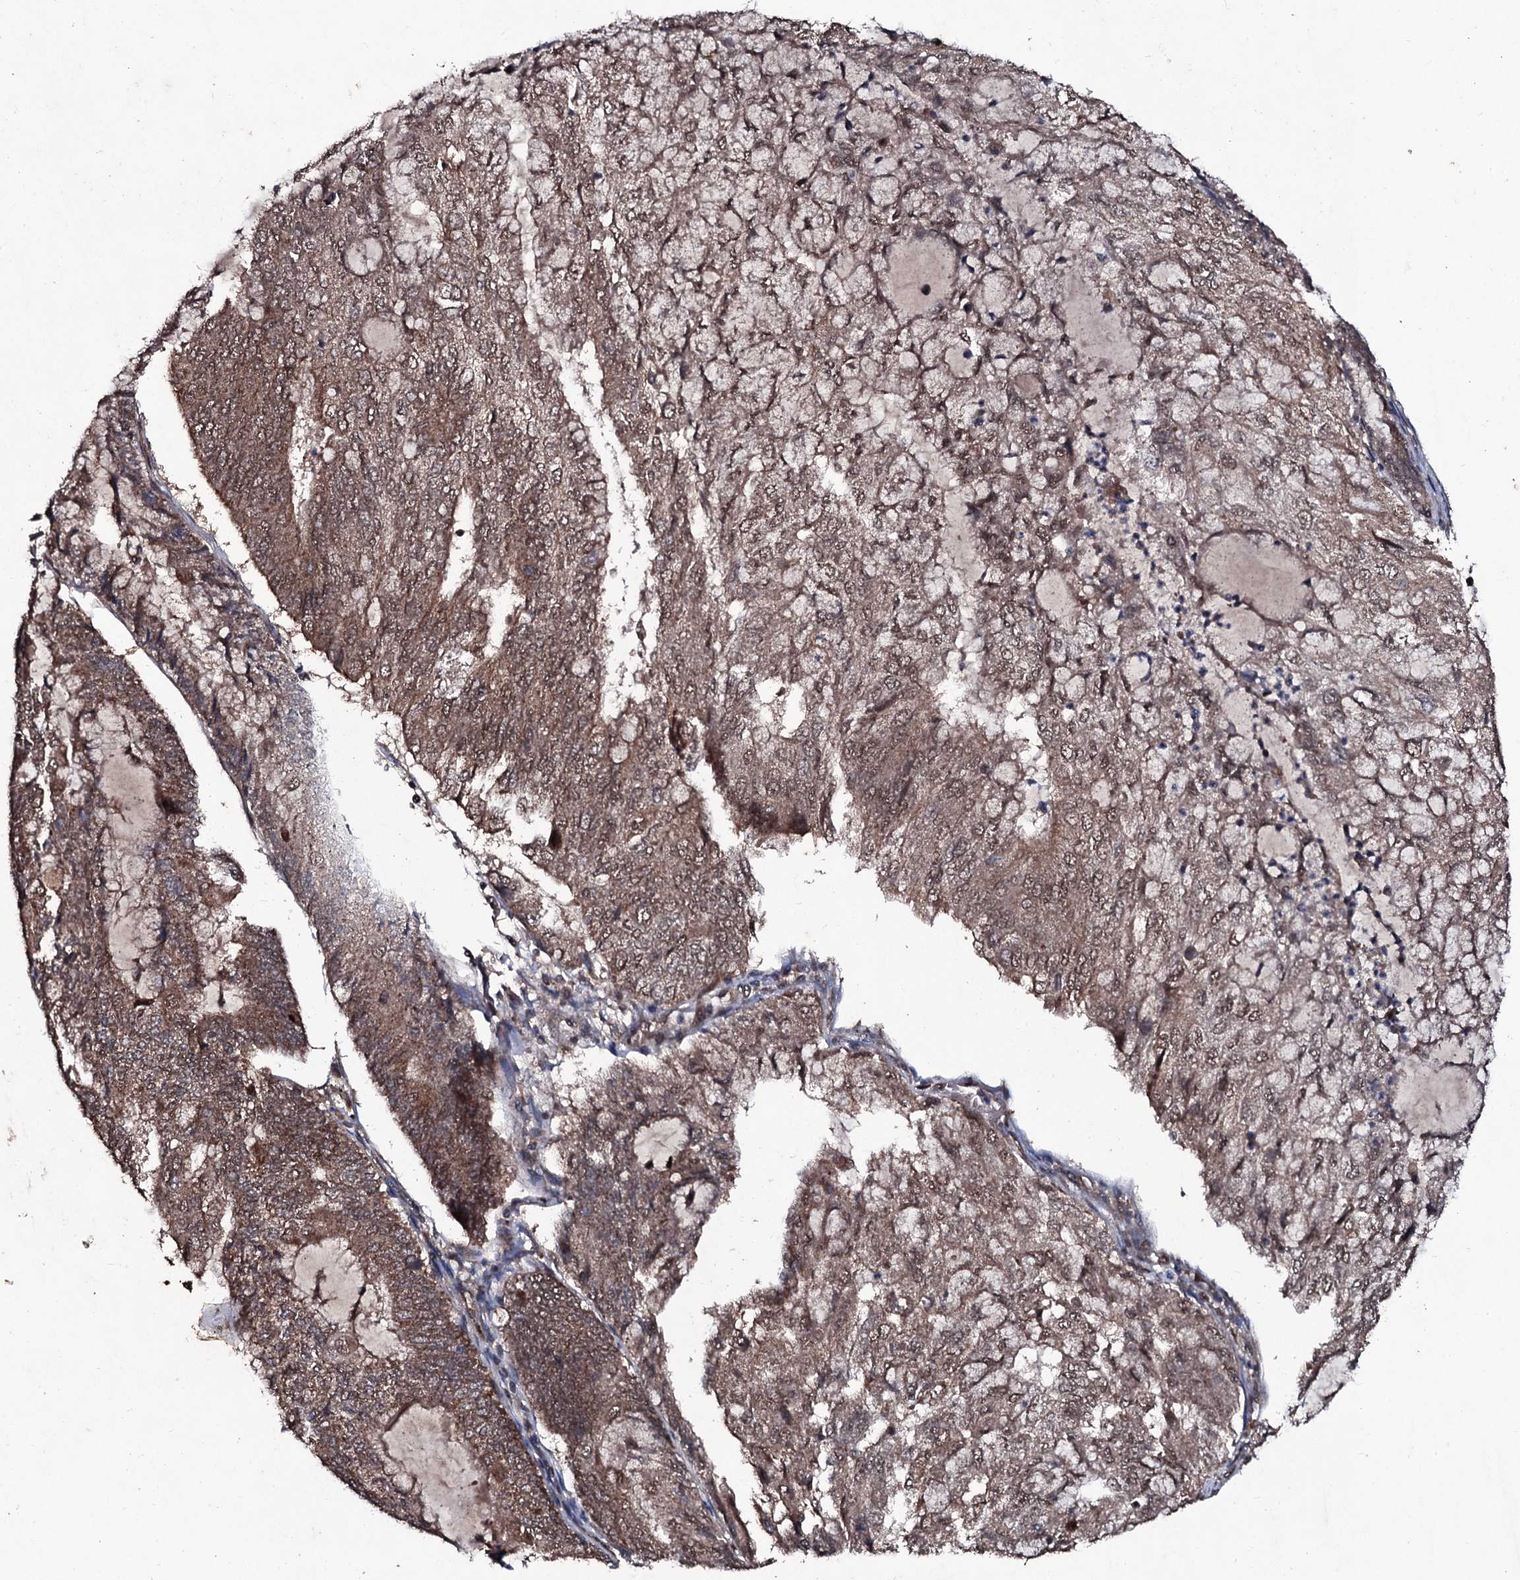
{"staining": {"intensity": "moderate", "quantity": ">75%", "location": "cytoplasmic/membranous,nuclear"}, "tissue": "endometrial cancer", "cell_type": "Tumor cells", "image_type": "cancer", "snomed": [{"axis": "morphology", "description": "Adenocarcinoma, NOS"}, {"axis": "topography", "description": "Endometrium"}], "caption": "Endometrial adenocarcinoma tissue displays moderate cytoplasmic/membranous and nuclear positivity in about >75% of tumor cells, visualized by immunohistochemistry. The staining was performed using DAB (3,3'-diaminobenzidine), with brown indicating positive protein expression. Nuclei are stained blue with hematoxylin.", "gene": "MRPS31", "patient": {"sex": "female", "age": 81}}